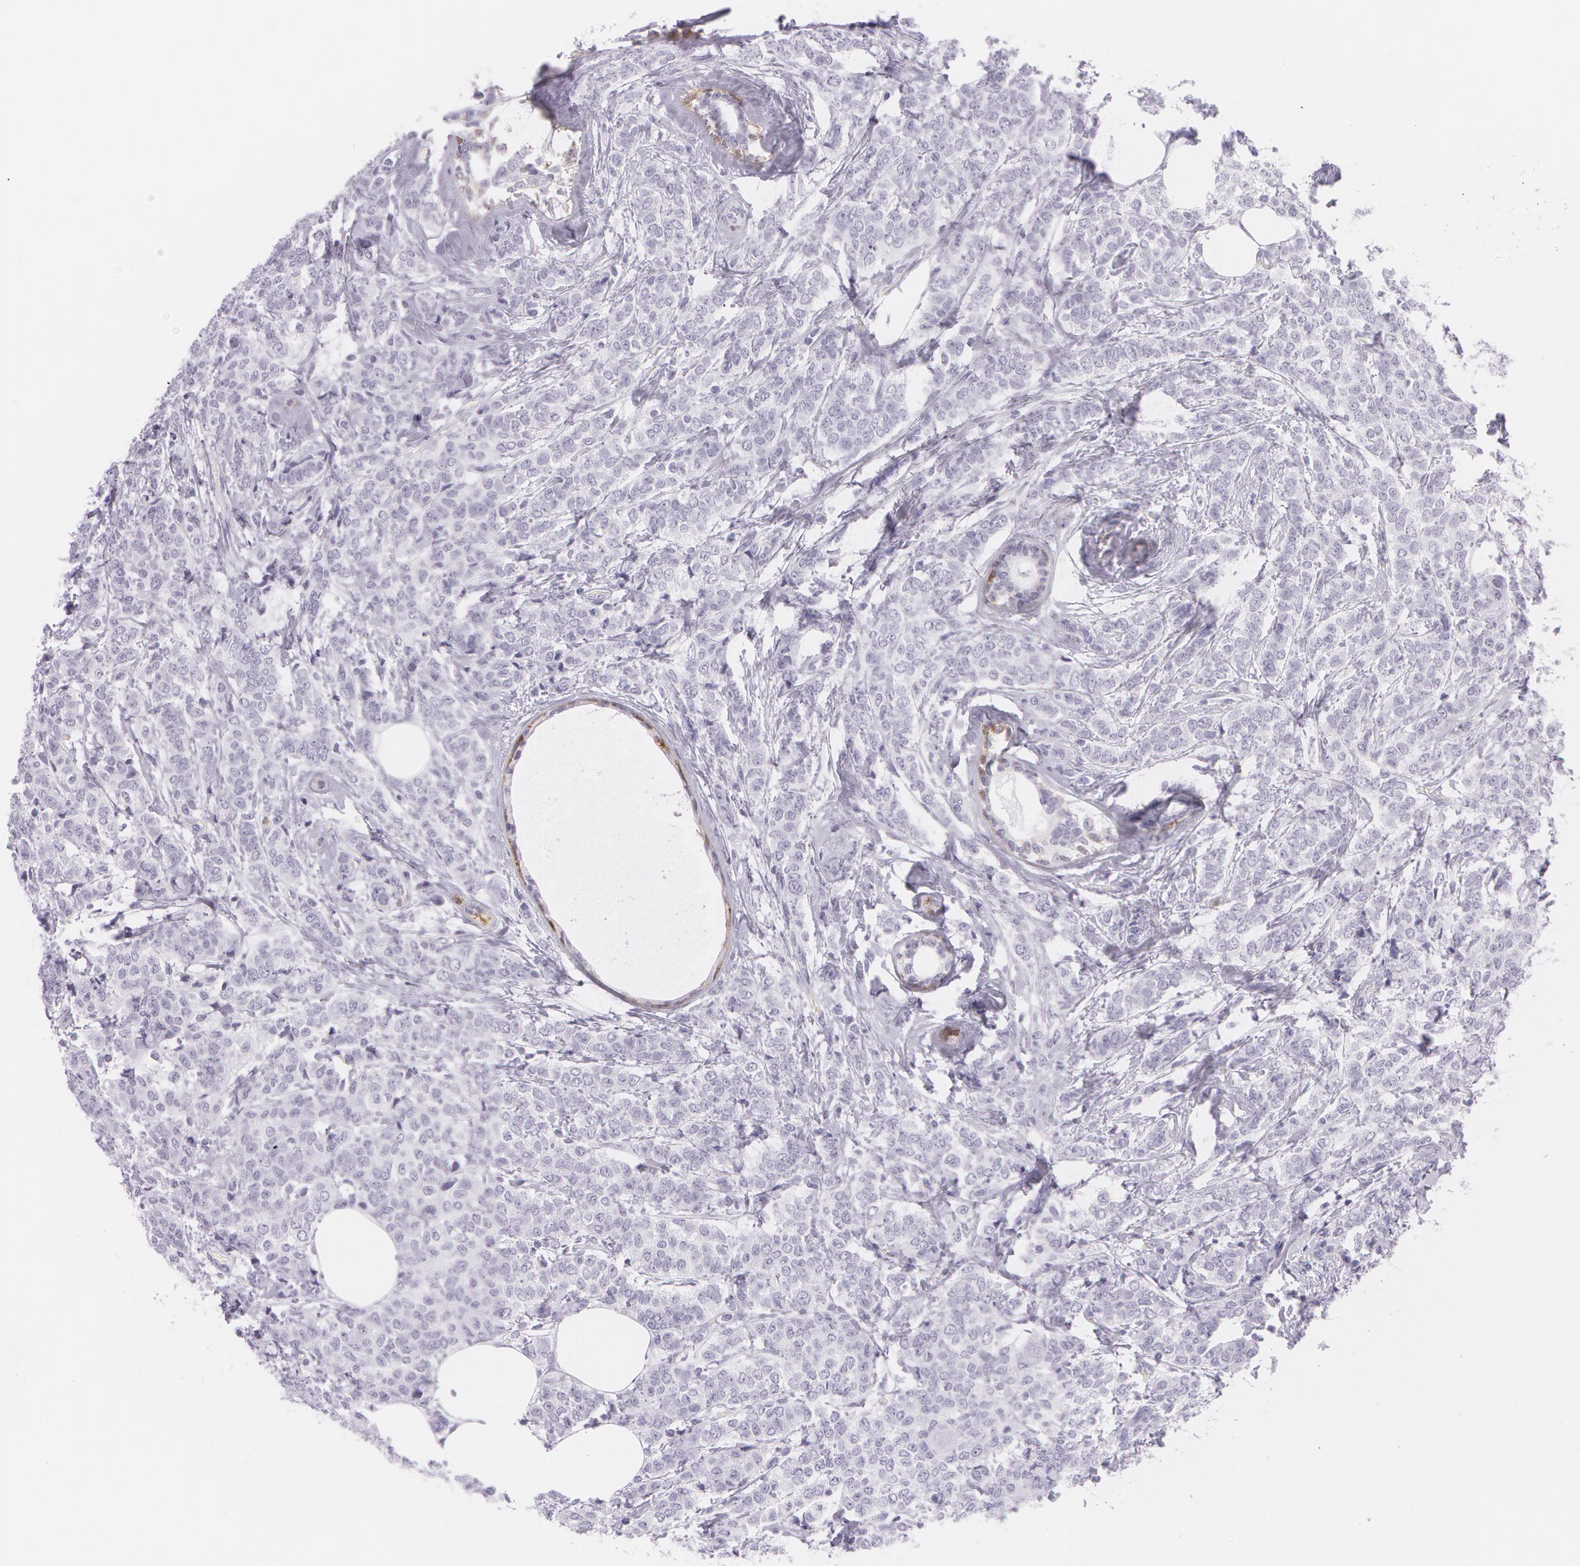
{"staining": {"intensity": "negative", "quantity": "none", "location": "none"}, "tissue": "breast cancer", "cell_type": "Tumor cells", "image_type": "cancer", "snomed": [{"axis": "morphology", "description": "Lobular carcinoma"}, {"axis": "topography", "description": "Breast"}], "caption": "Breast cancer (lobular carcinoma) stained for a protein using immunohistochemistry (IHC) demonstrates no expression tumor cells.", "gene": "SNCG", "patient": {"sex": "female", "age": 60}}